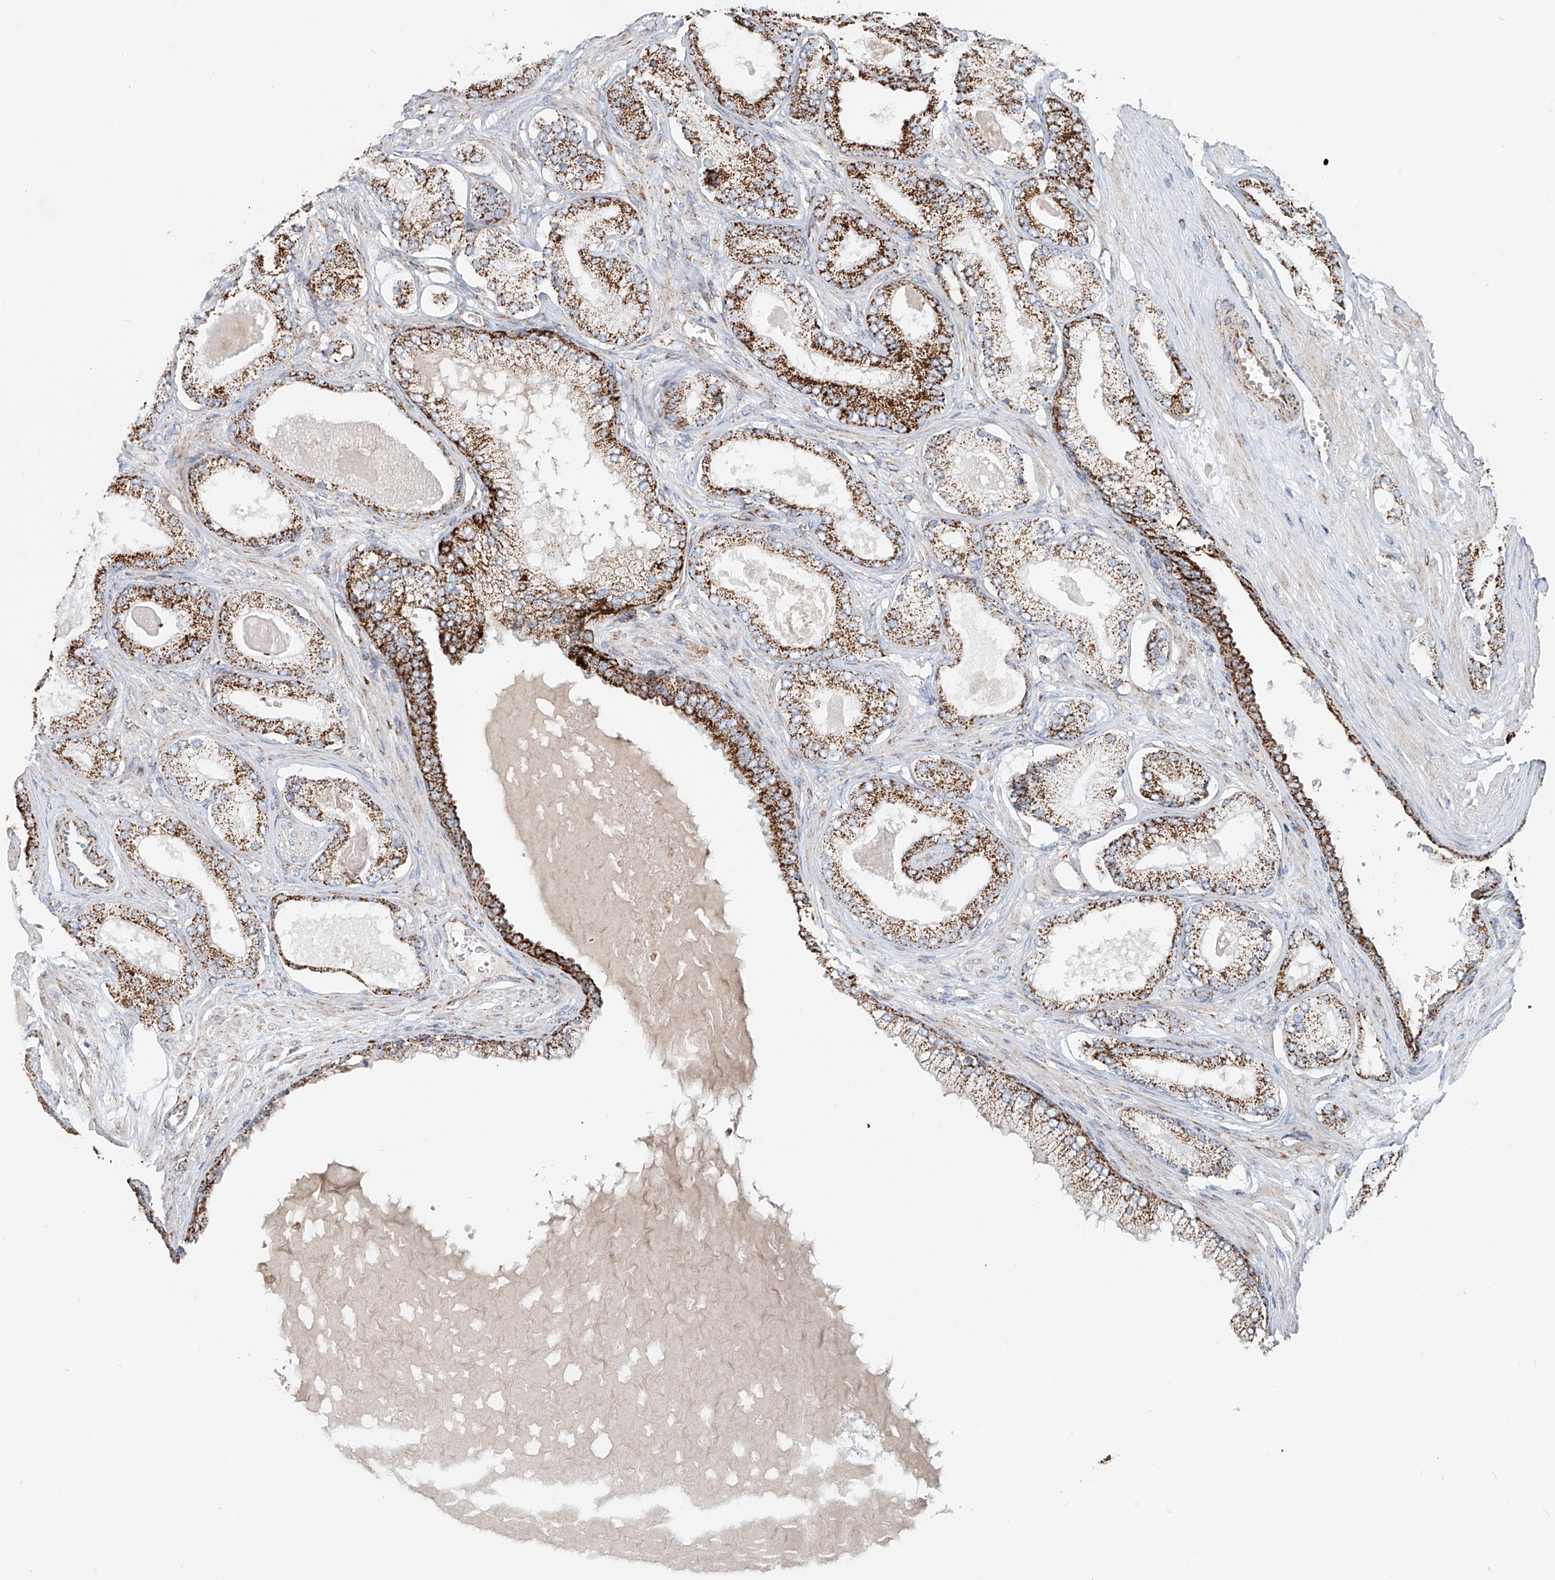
{"staining": {"intensity": "strong", "quantity": ">75%", "location": "cytoplasmic/membranous"}, "tissue": "prostate cancer", "cell_type": "Tumor cells", "image_type": "cancer", "snomed": [{"axis": "morphology", "description": "Adenocarcinoma, Low grade"}, {"axis": "topography", "description": "Prostate"}], "caption": "About >75% of tumor cells in prostate low-grade adenocarcinoma show strong cytoplasmic/membranous protein positivity as visualized by brown immunohistochemical staining.", "gene": "CARD10", "patient": {"sex": "male", "age": 70}}